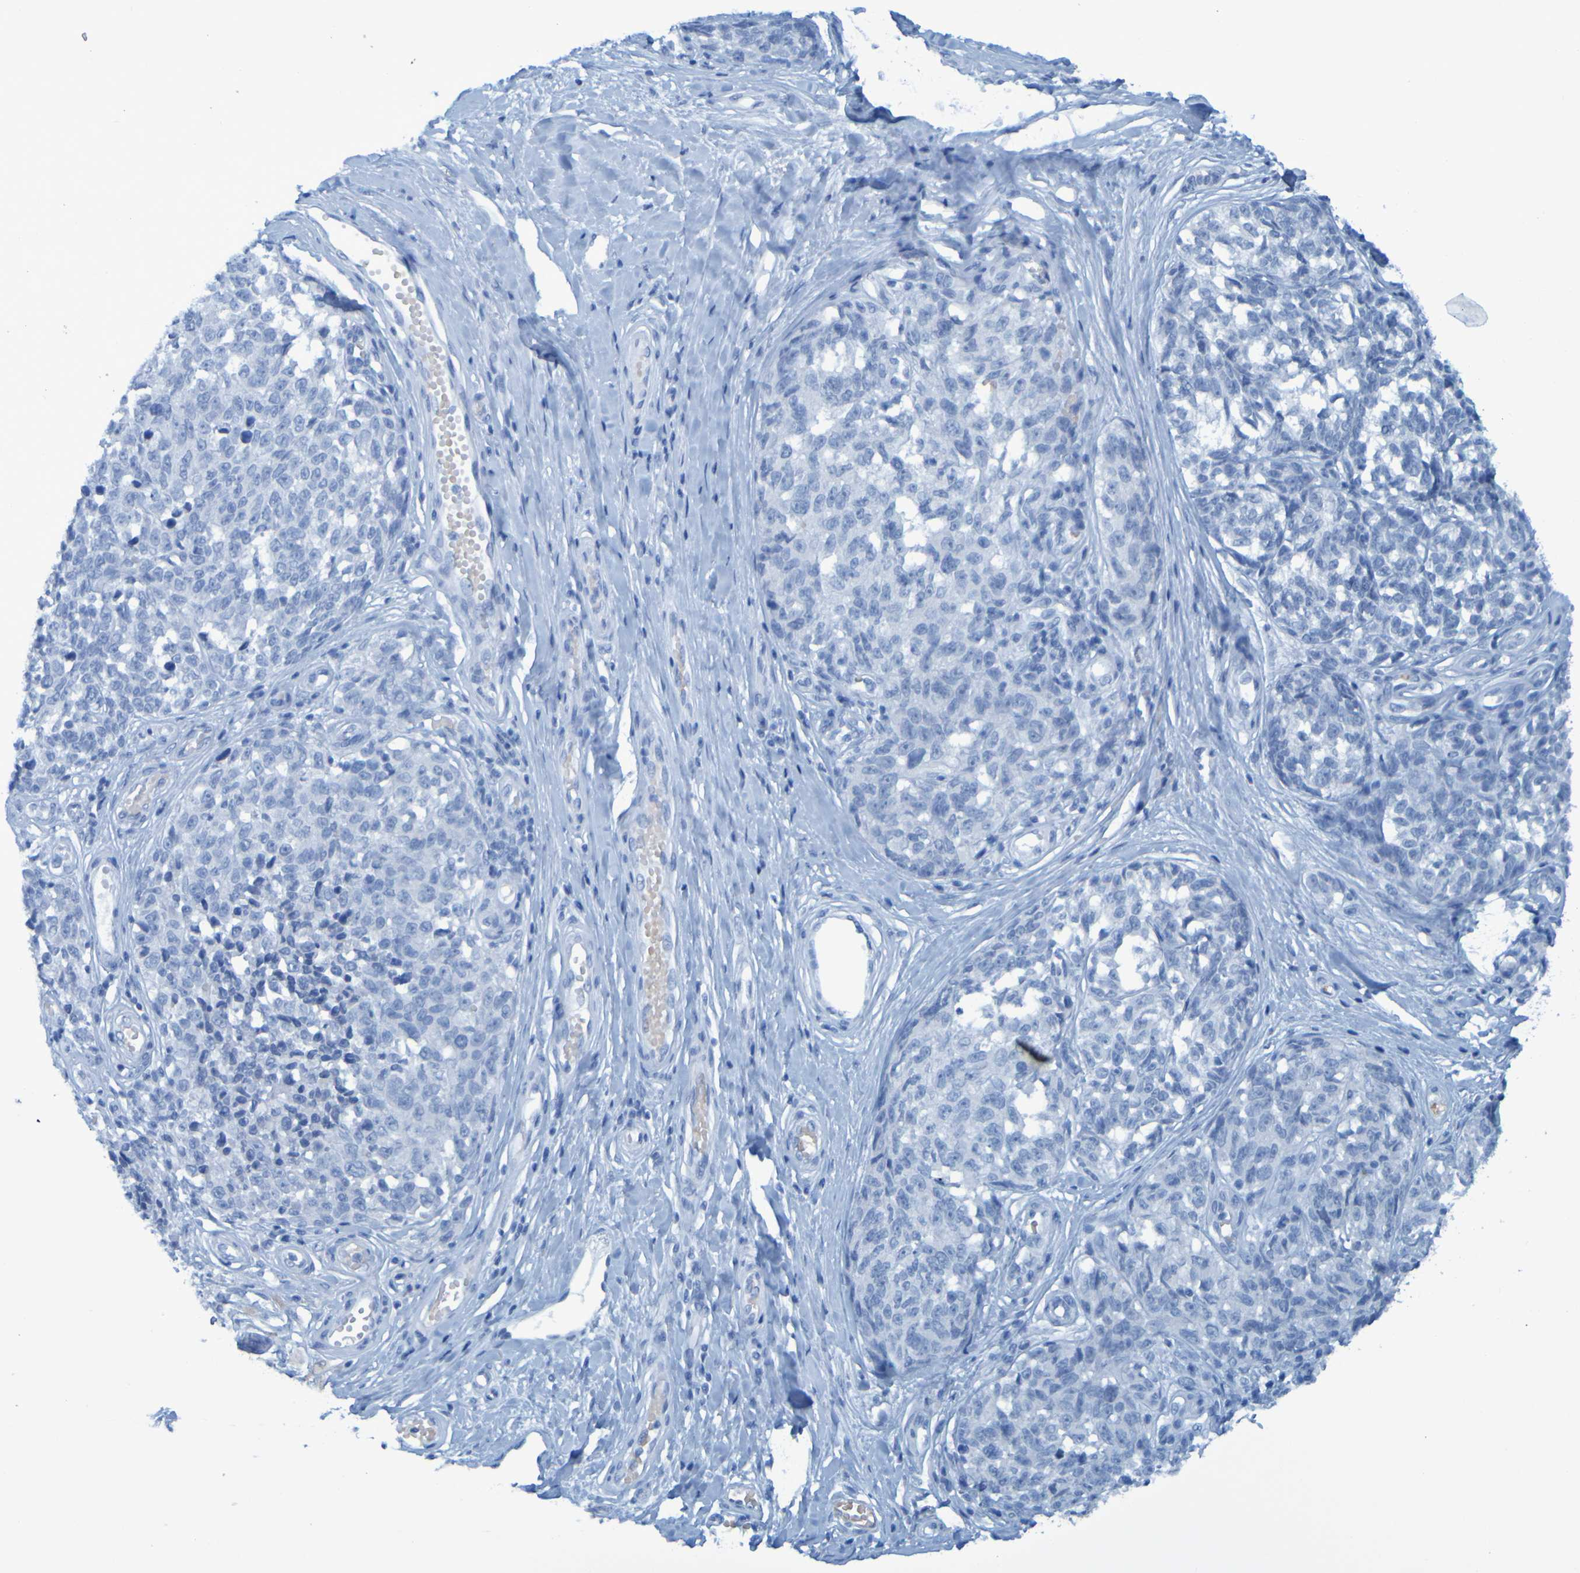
{"staining": {"intensity": "negative", "quantity": "none", "location": "none"}, "tissue": "melanoma", "cell_type": "Tumor cells", "image_type": "cancer", "snomed": [{"axis": "morphology", "description": "Malignant melanoma, NOS"}, {"axis": "topography", "description": "Skin"}], "caption": "A high-resolution image shows immunohistochemistry (IHC) staining of melanoma, which reveals no significant staining in tumor cells.", "gene": "USP36", "patient": {"sex": "female", "age": 64}}